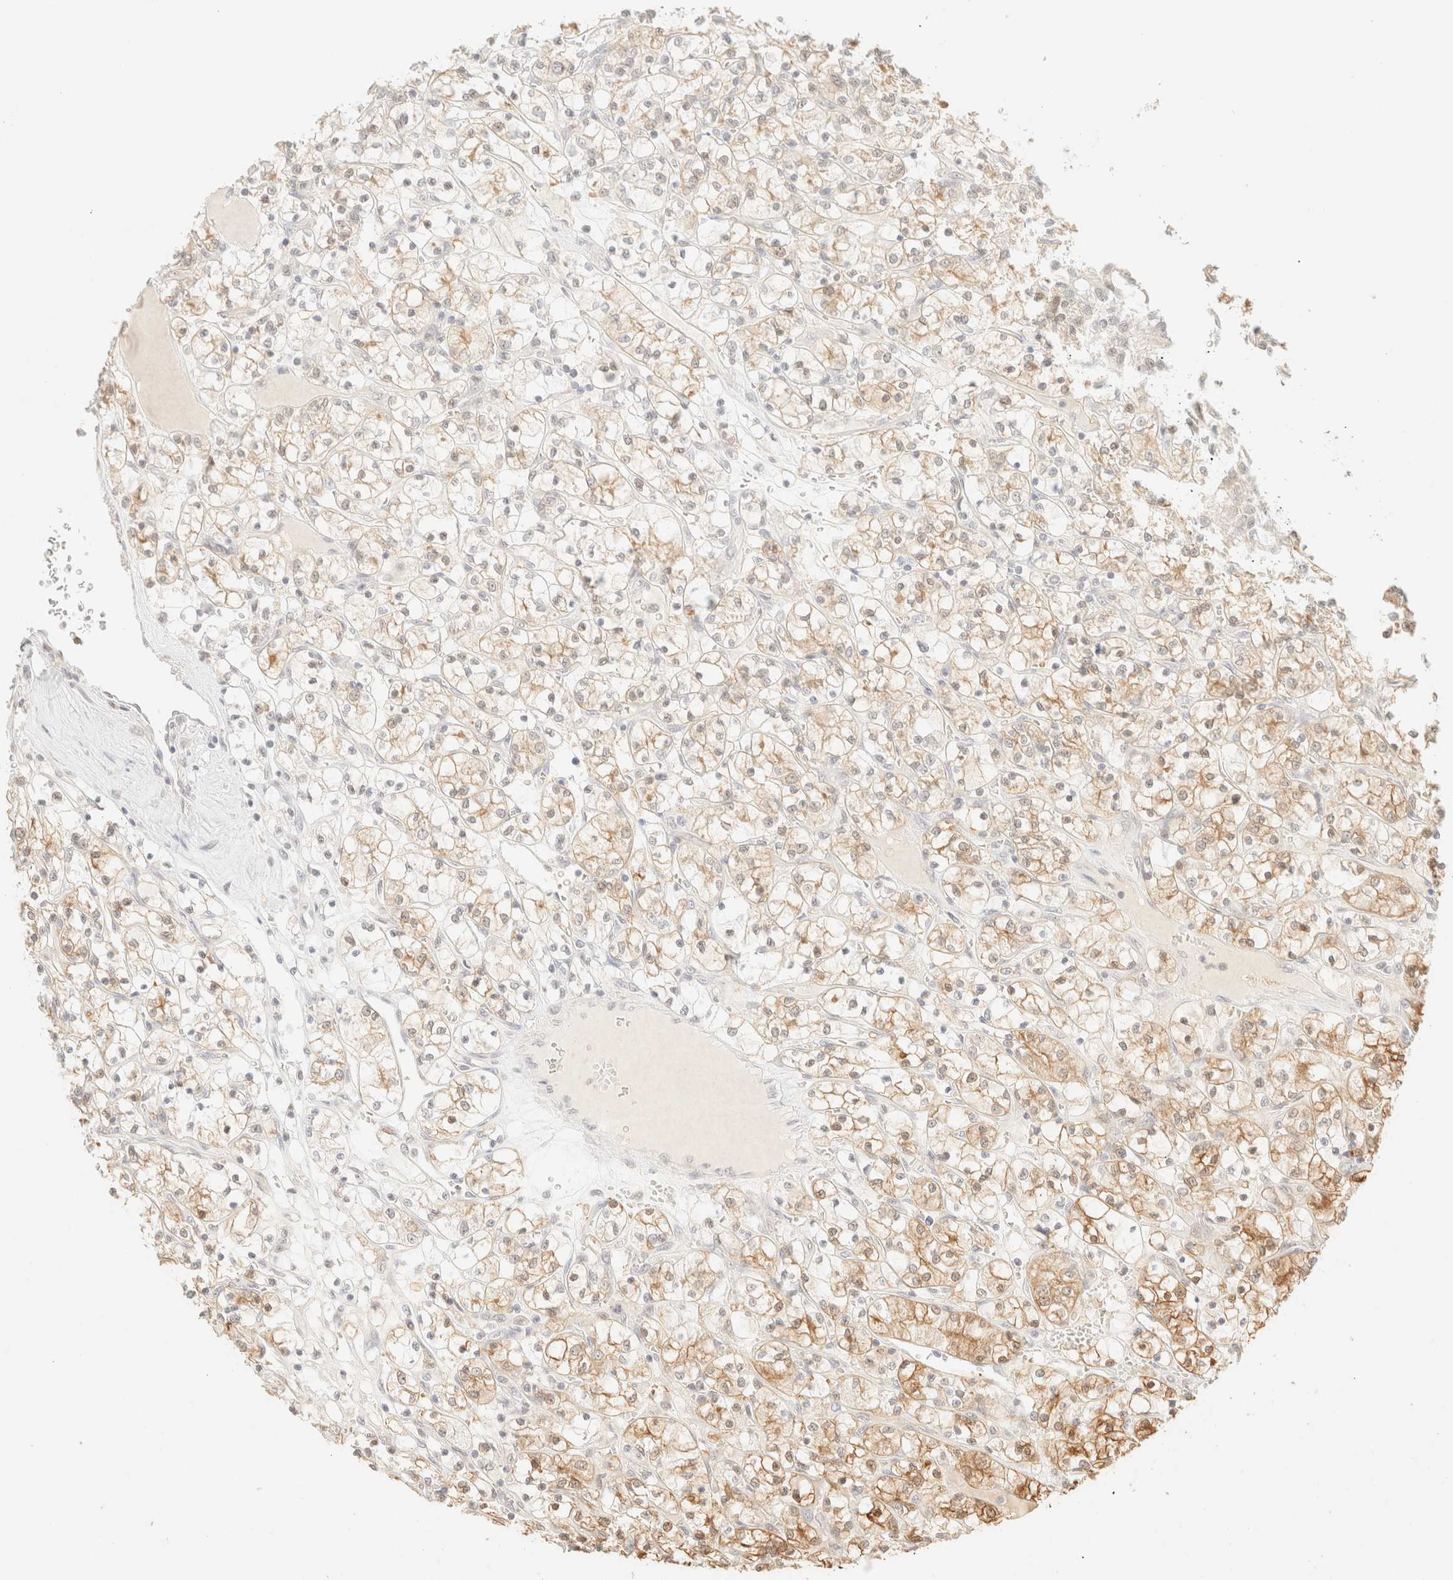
{"staining": {"intensity": "moderate", "quantity": "25%-75%", "location": "cytoplasmic/membranous"}, "tissue": "renal cancer", "cell_type": "Tumor cells", "image_type": "cancer", "snomed": [{"axis": "morphology", "description": "Adenocarcinoma, NOS"}, {"axis": "topography", "description": "Kidney"}], "caption": "A medium amount of moderate cytoplasmic/membranous positivity is identified in about 25%-75% of tumor cells in renal cancer tissue. The protein is stained brown, and the nuclei are stained in blue (DAB (3,3'-diaminobenzidine) IHC with brightfield microscopy, high magnification).", "gene": "TSR1", "patient": {"sex": "female", "age": 69}}